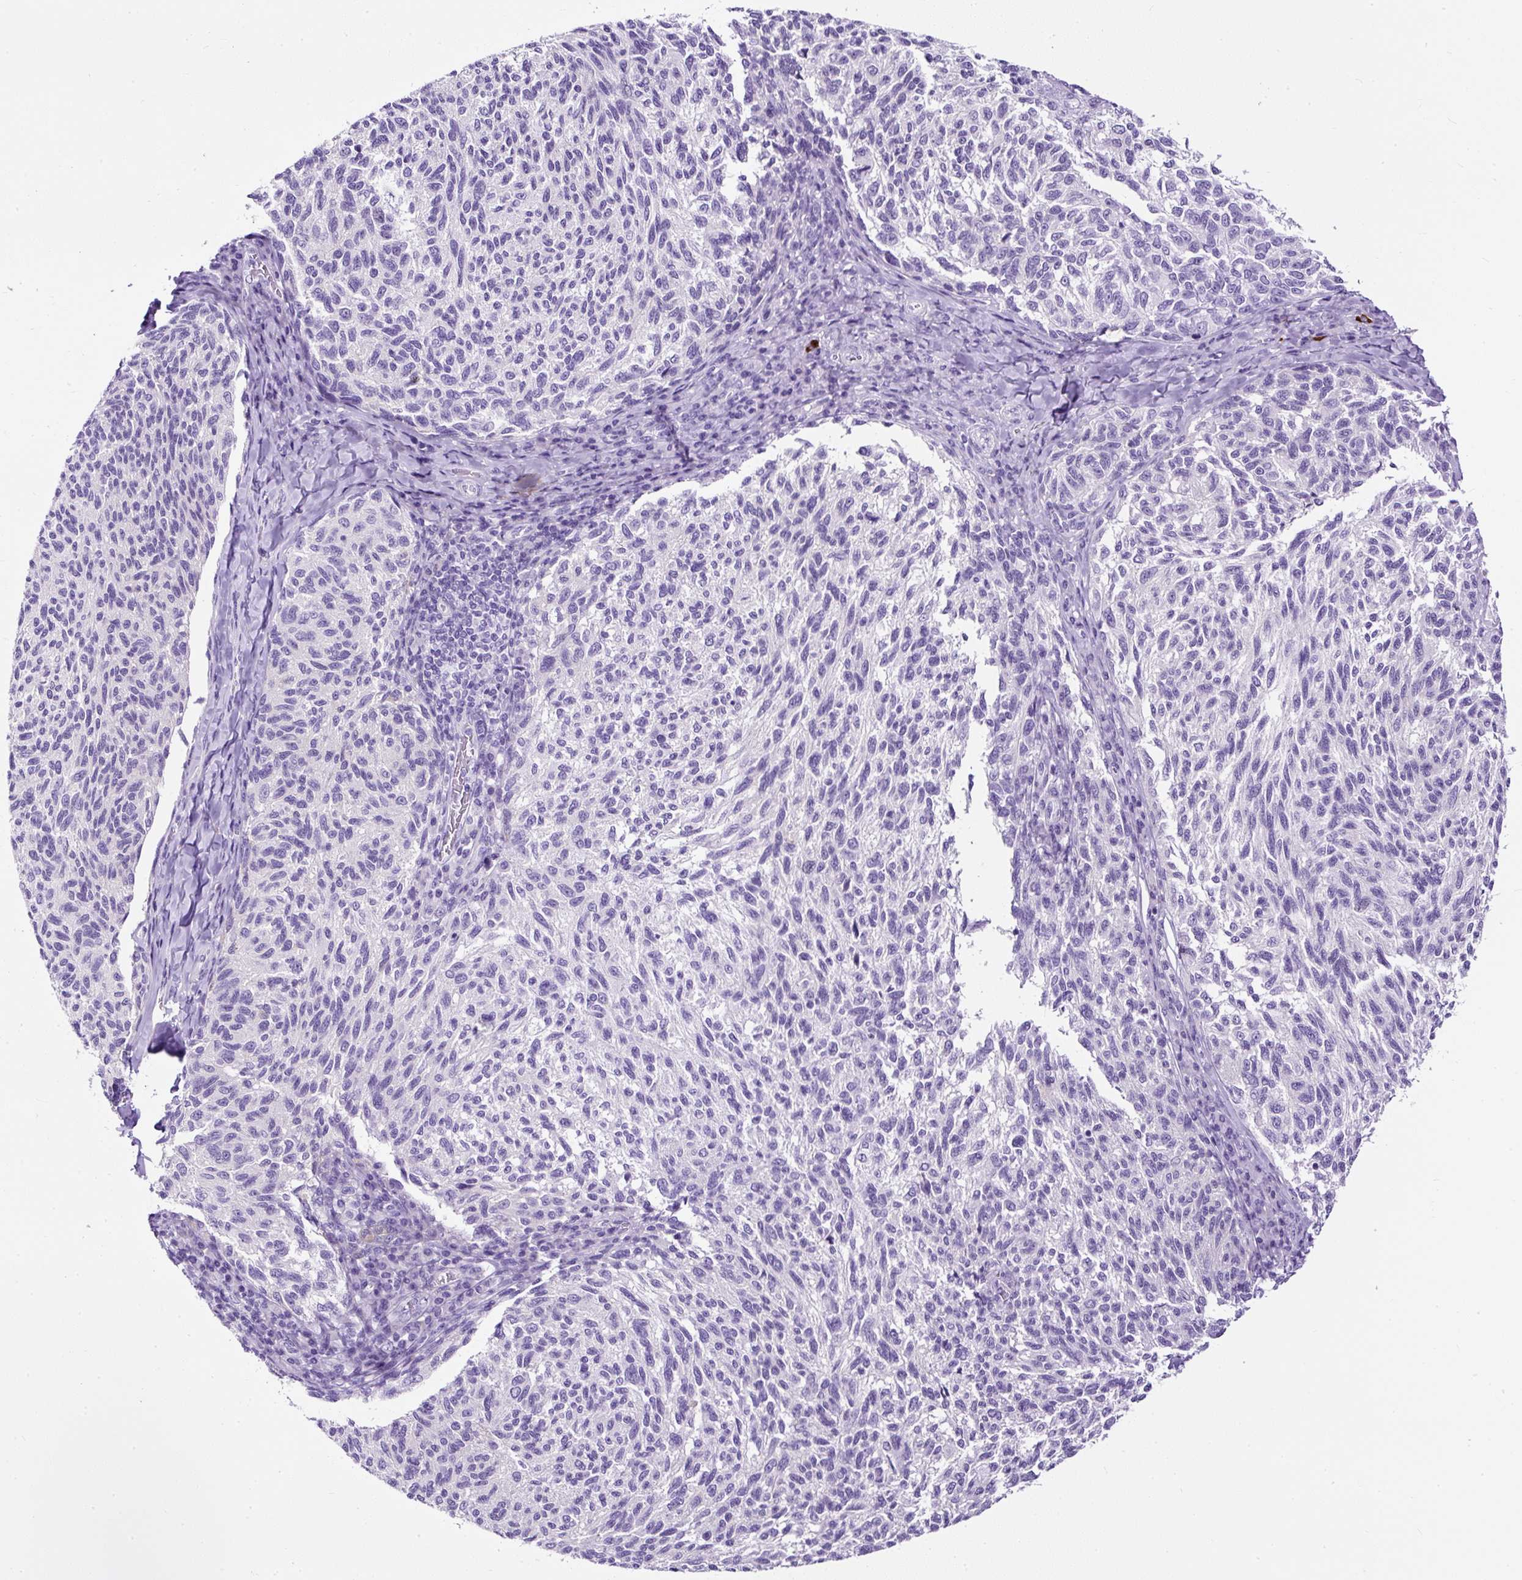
{"staining": {"intensity": "negative", "quantity": "none", "location": "none"}, "tissue": "melanoma", "cell_type": "Tumor cells", "image_type": "cancer", "snomed": [{"axis": "morphology", "description": "Malignant melanoma, NOS"}, {"axis": "topography", "description": "Skin"}], "caption": "DAB (3,3'-diaminobenzidine) immunohistochemical staining of melanoma displays no significant positivity in tumor cells.", "gene": "STOX2", "patient": {"sex": "female", "age": 73}}